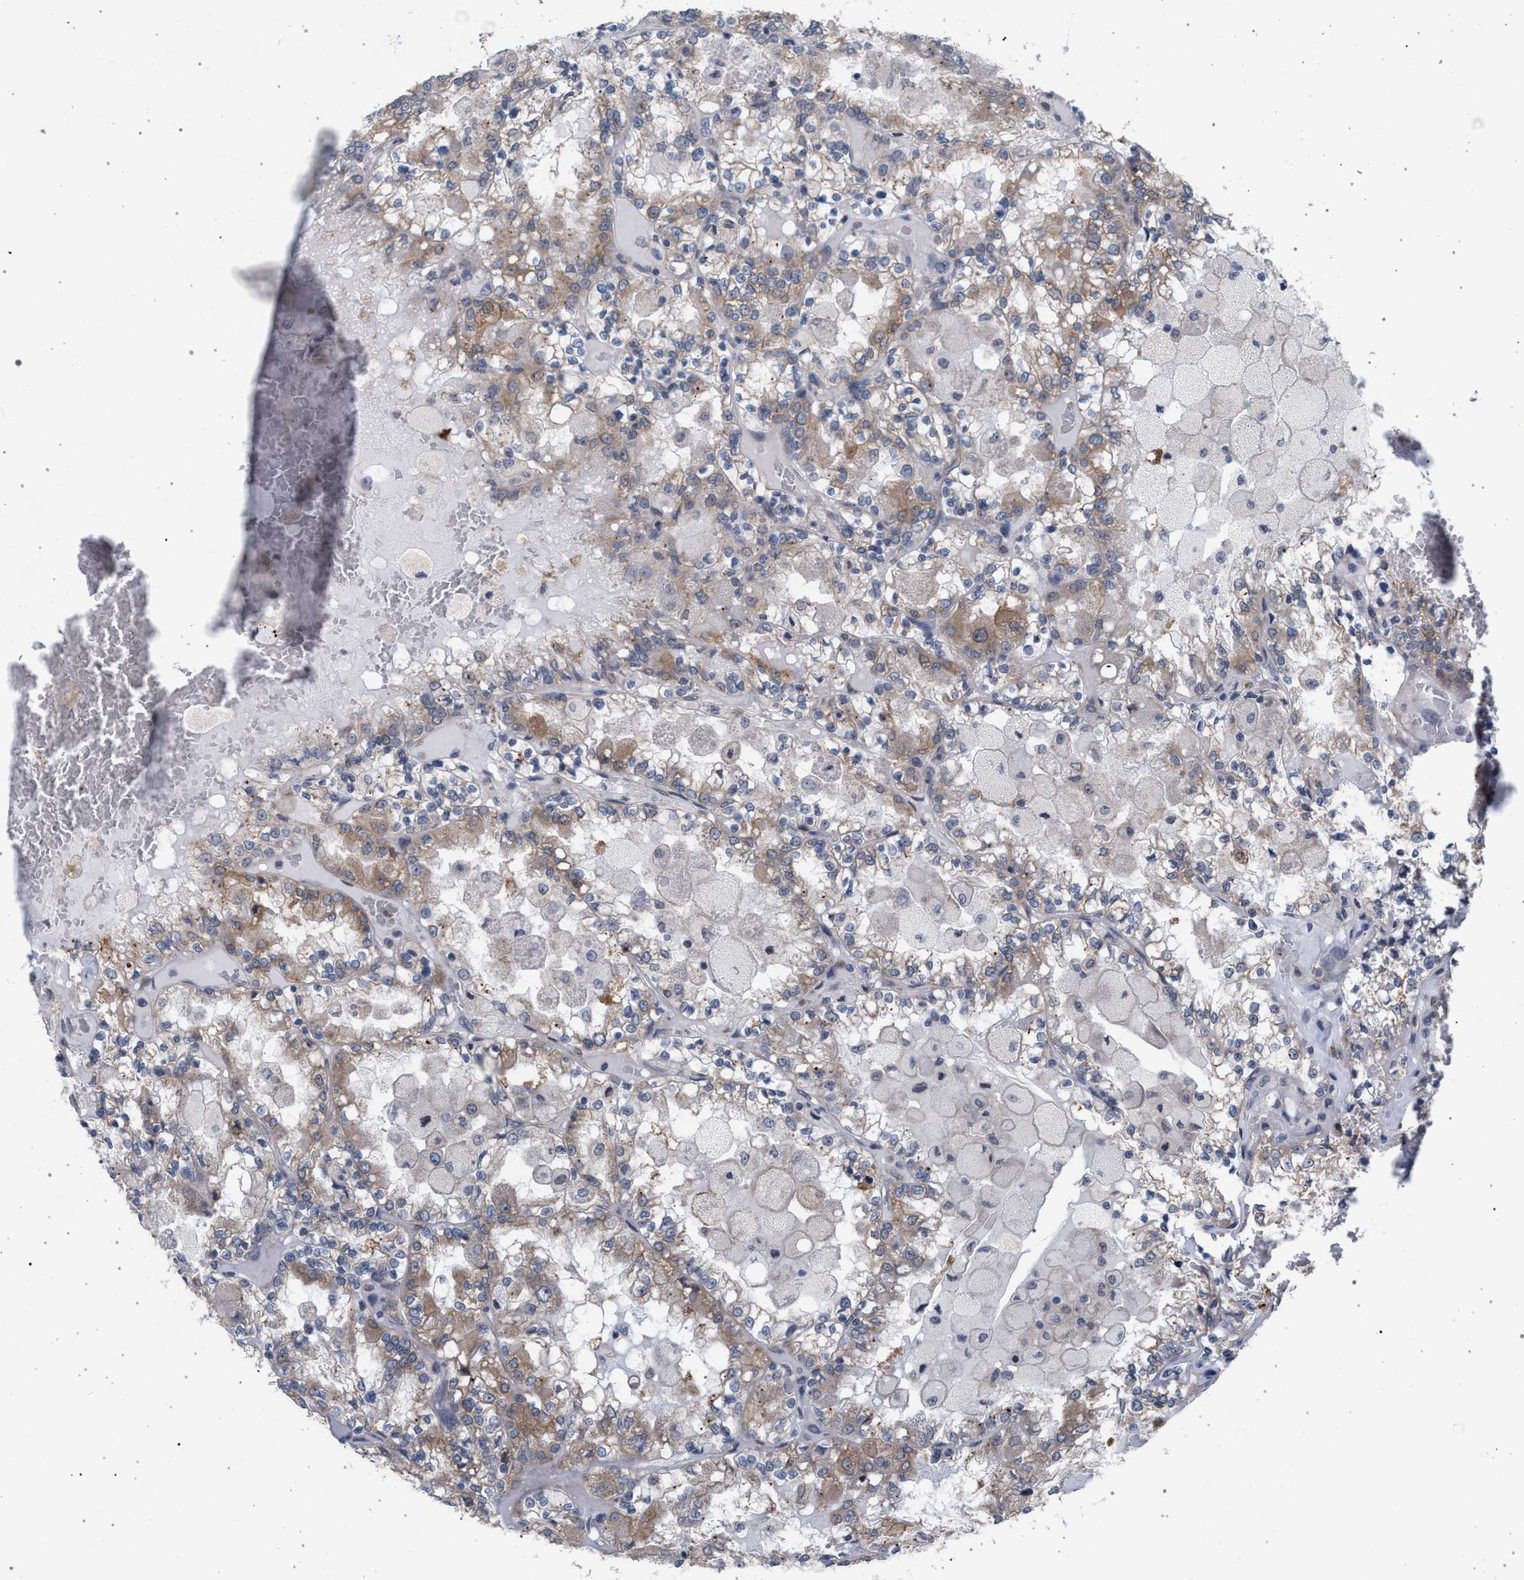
{"staining": {"intensity": "moderate", "quantity": "<25%", "location": "cytoplasmic/membranous"}, "tissue": "renal cancer", "cell_type": "Tumor cells", "image_type": "cancer", "snomed": [{"axis": "morphology", "description": "Adenocarcinoma, NOS"}, {"axis": "topography", "description": "Kidney"}], "caption": "A brown stain shows moderate cytoplasmic/membranous positivity of a protein in human renal cancer tumor cells.", "gene": "ARPC5L", "patient": {"sex": "female", "age": 56}}